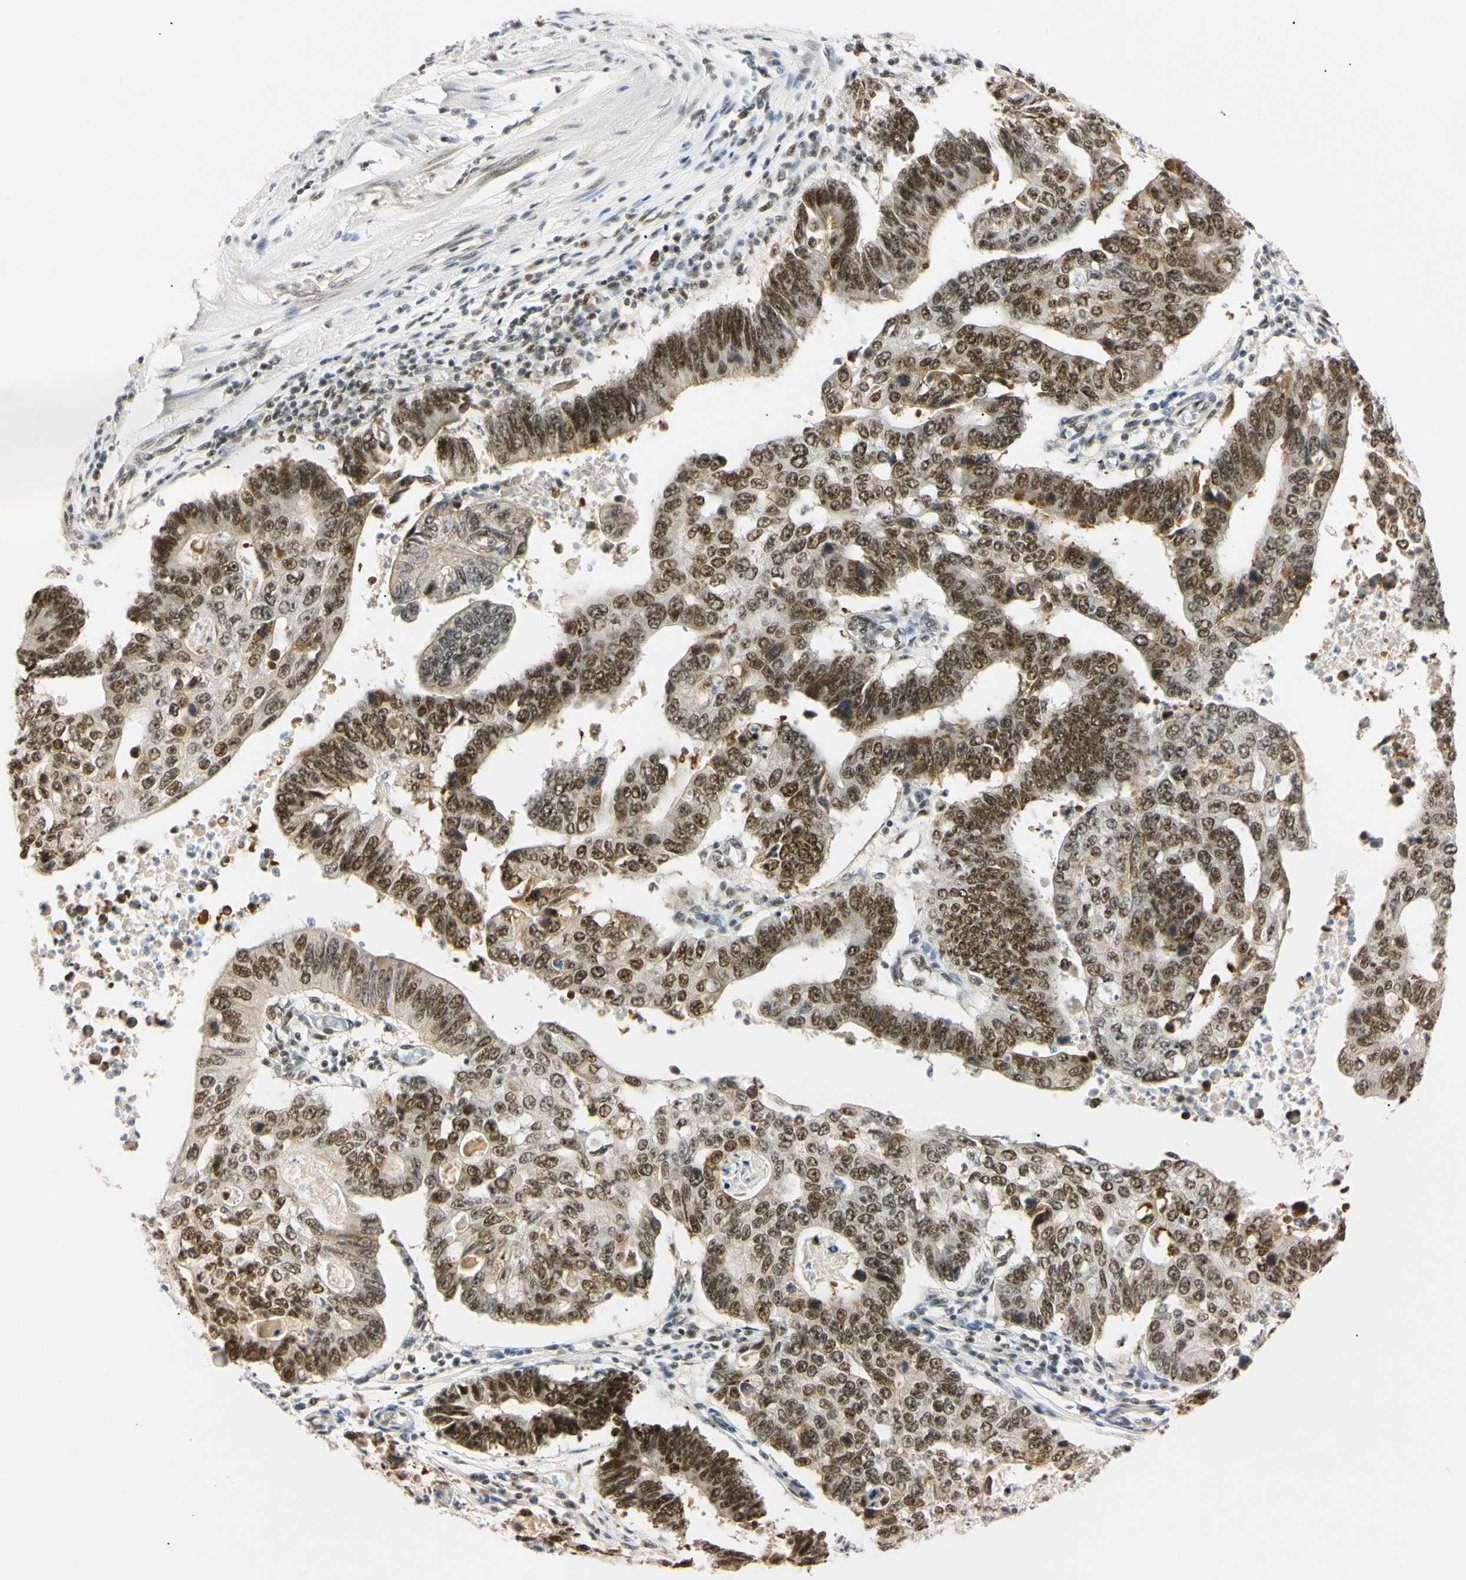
{"staining": {"intensity": "strong", "quantity": ">75%", "location": "nuclear"}, "tissue": "stomach cancer", "cell_type": "Tumor cells", "image_type": "cancer", "snomed": [{"axis": "morphology", "description": "Adenocarcinoma, NOS"}, {"axis": "topography", "description": "Stomach"}], "caption": "Stomach adenocarcinoma stained with a protein marker demonstrates strong staining in tumor cells.", "gene": "ZNF134", "patient": {"sex": "male", "age": 59}}